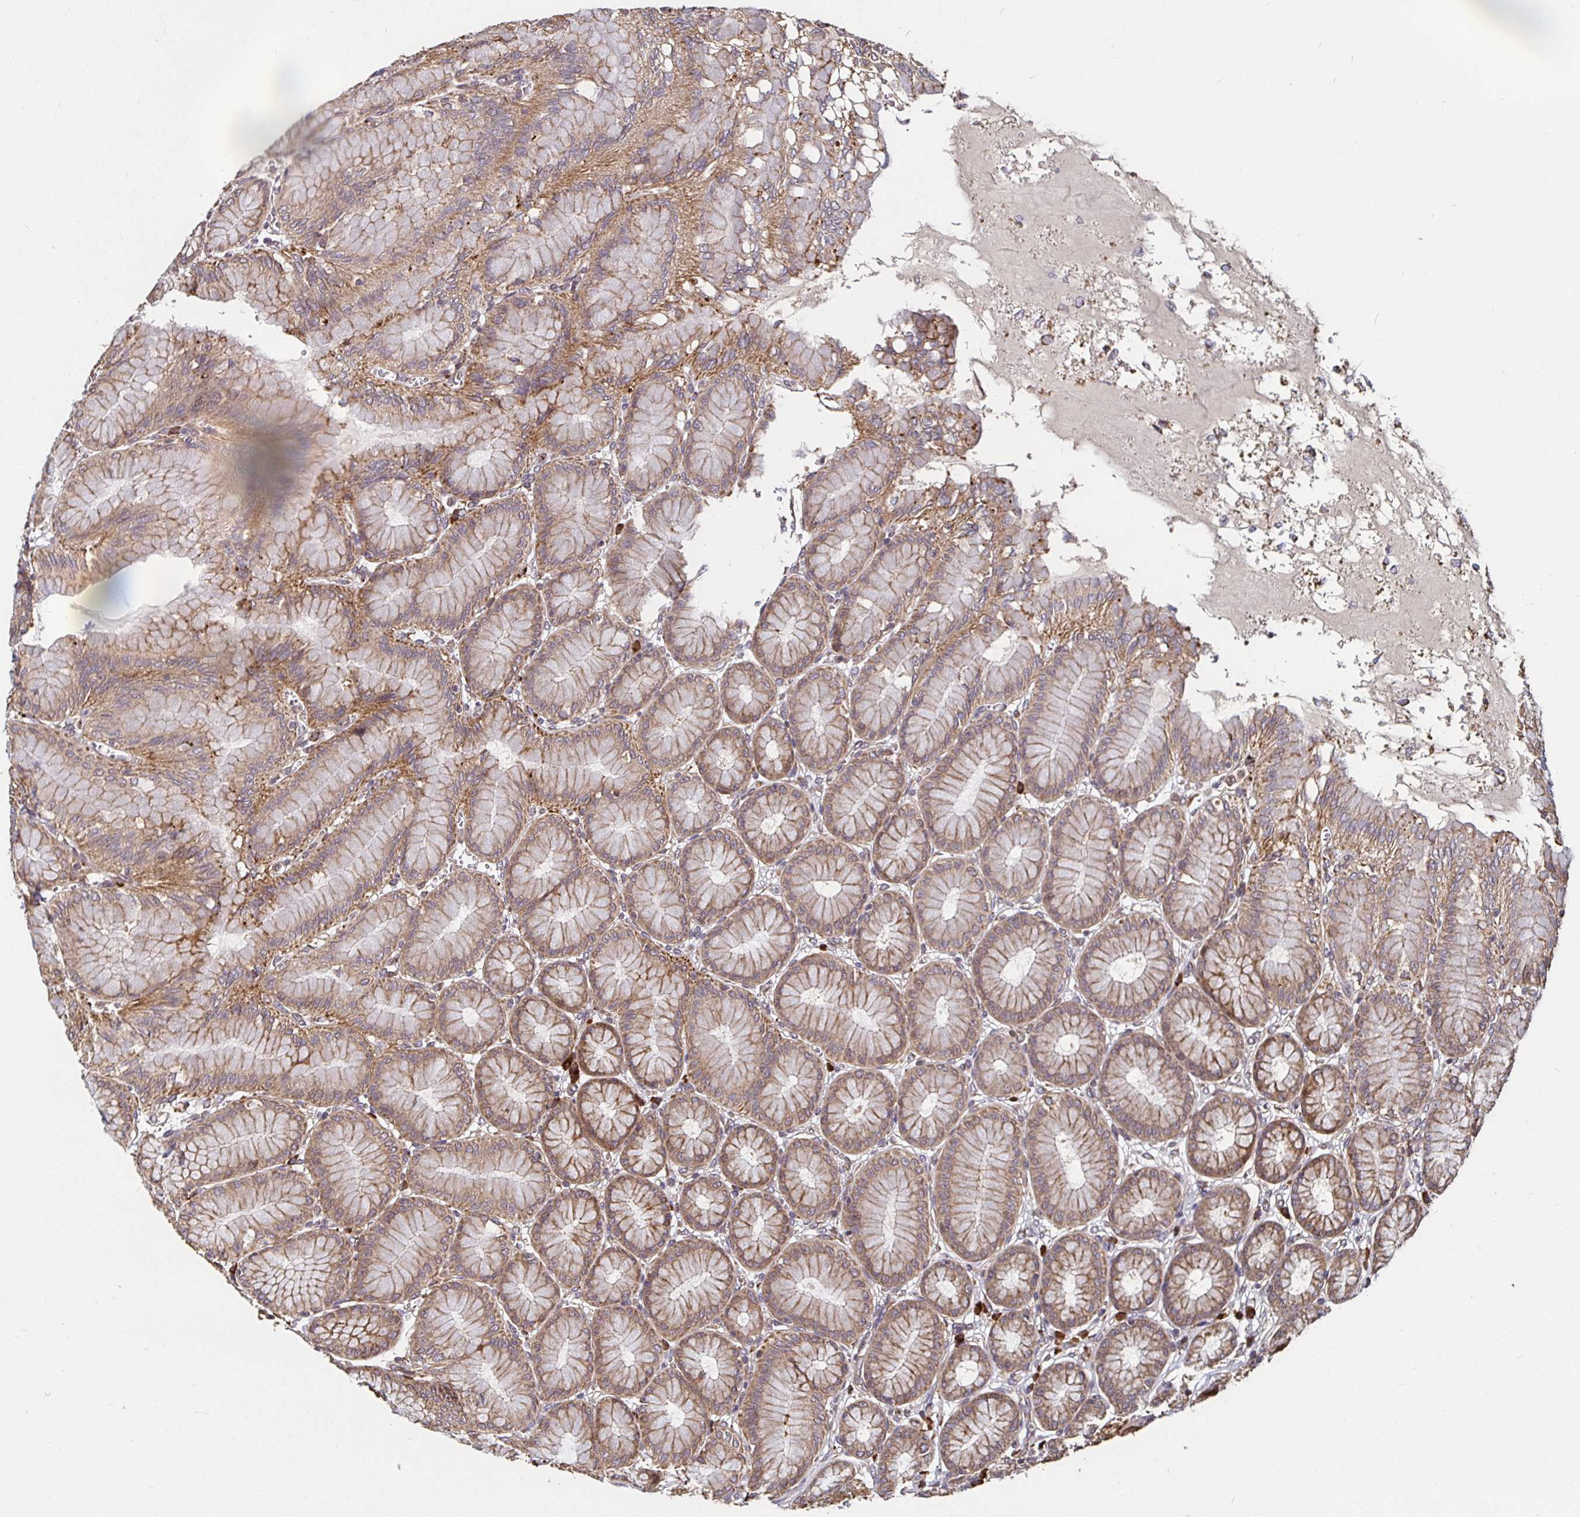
{"staining": {"intensity": "moderate", "quantity": ">75%", "location": "cytoplasmic/membranous"}, "tissue": "stomach", "cell_type": "Glandular cells", "image_type": "normal", "snomed": [{"axis": "morphology", "description": "Normal tissue, NOS"}, {"axis": "topography", "description": "Stomach"}, {"axis": "topography", "description": "Stomach, lower"}], "caption": "Brown immunohistochemical staining in normal stomach exhibits moderate cytoplasmic/membranous staining in approximately >75% of glandular cells. The protein is stained brown, and the nuclei are stained in blue (DAB (3,3'-diaminobenzidine) IHC with brightfield microscopy, high magnification).", "gene": "MLST8", "patient": {"sex": "male", "age": 76}}